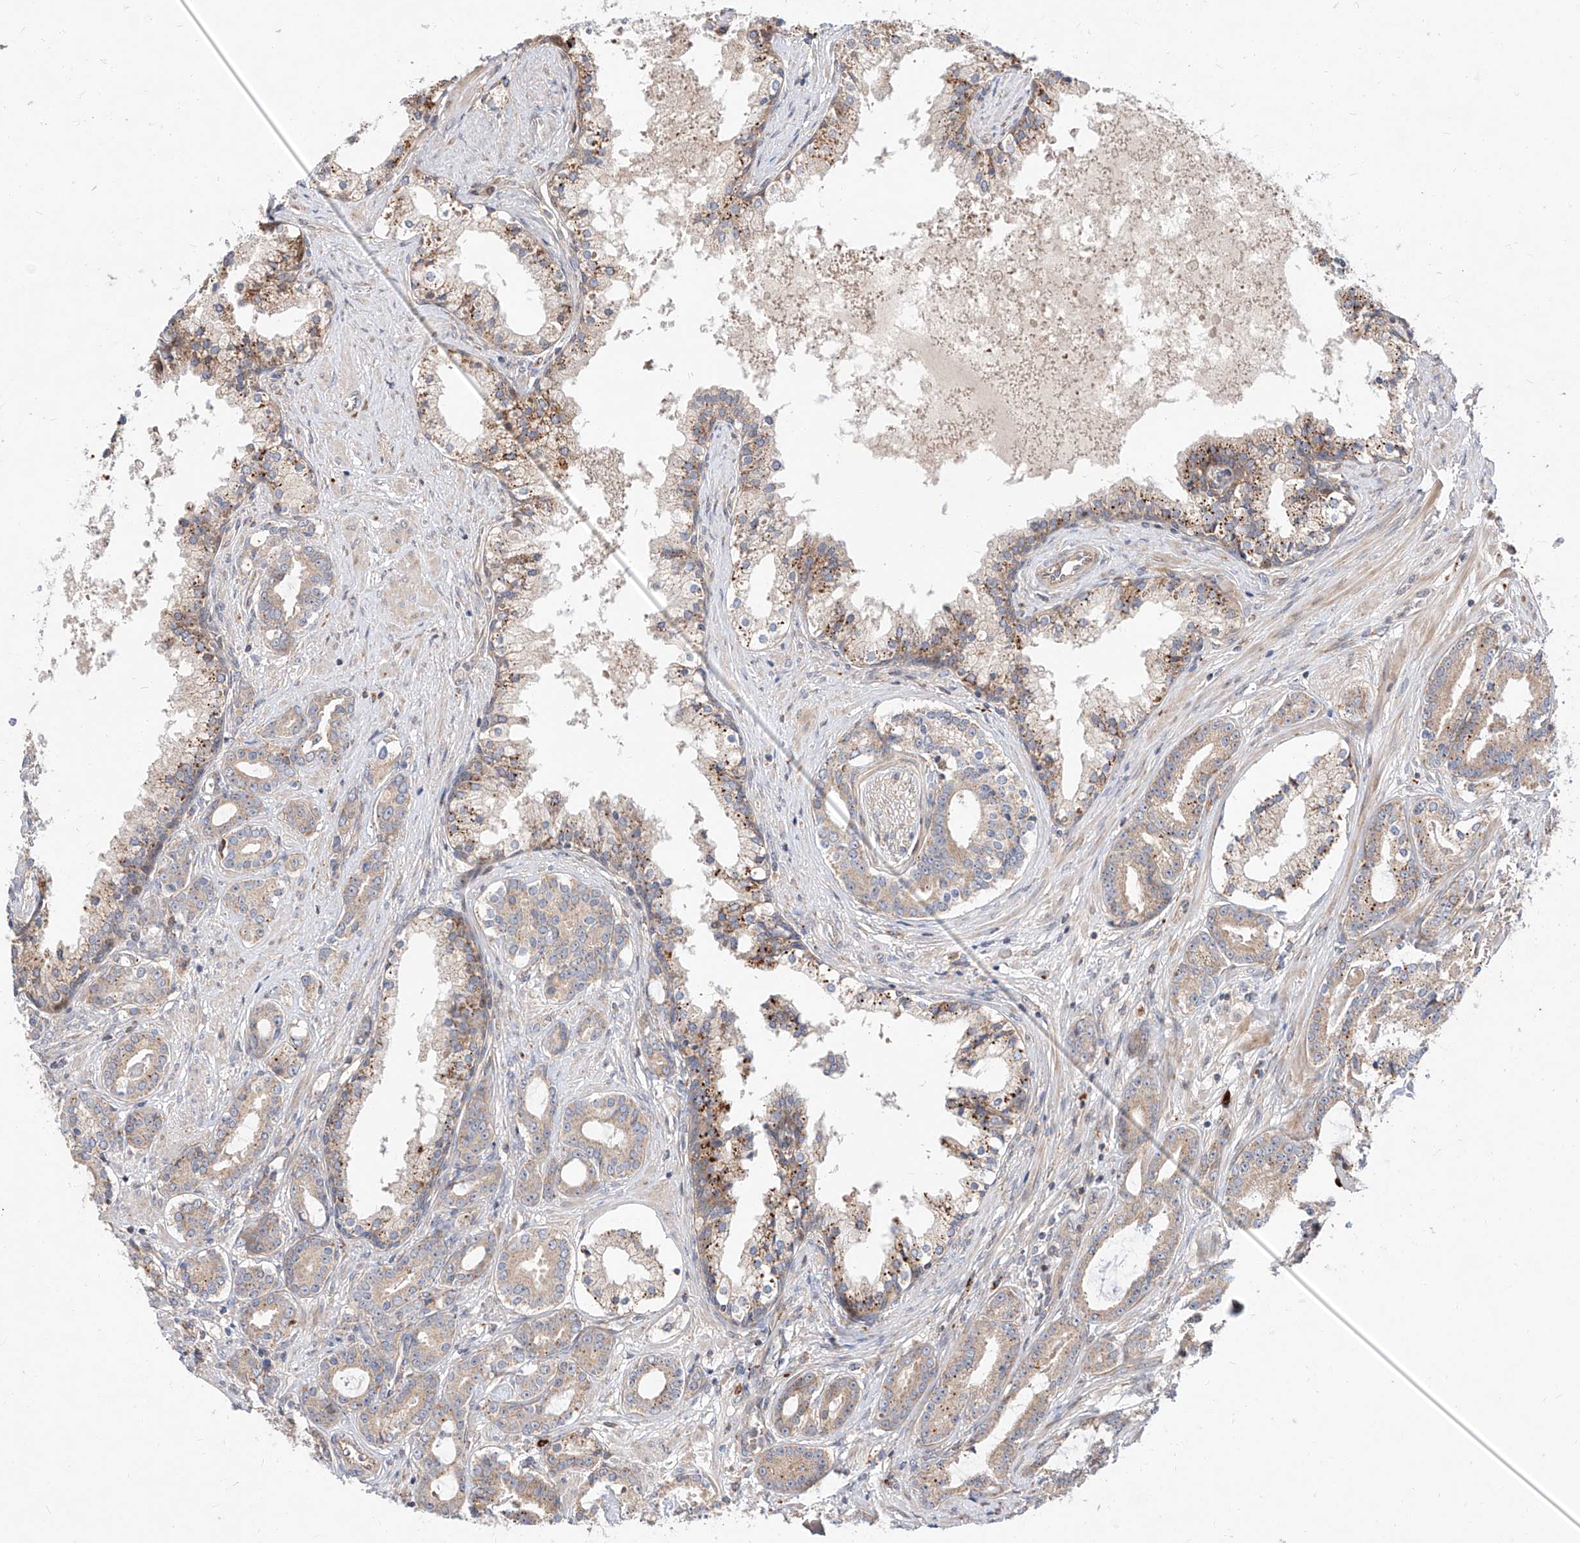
{"staining": {"intensity": "moderate", "quantity": "<25%", "location": "cytoplasmic/membranous"}, "tissue": "prostate cancer", "cell_type": "Tumor cells", "image_type": "cancer", "snomed": [{"axis": "morphology", "description": "Adenocarcinoma, High grade"}, {"axis": "topography", "description": "Prostate"}], "caption": "Brown immunohistochemical staining in prostate cancer (high-grade adenocarcinoma) reveals moderate cytoplasmic/membranous positivity in about <25% of tumor cells.", "gene": "DIRAS3", "patient": {"sex": "male", "age": 58}}